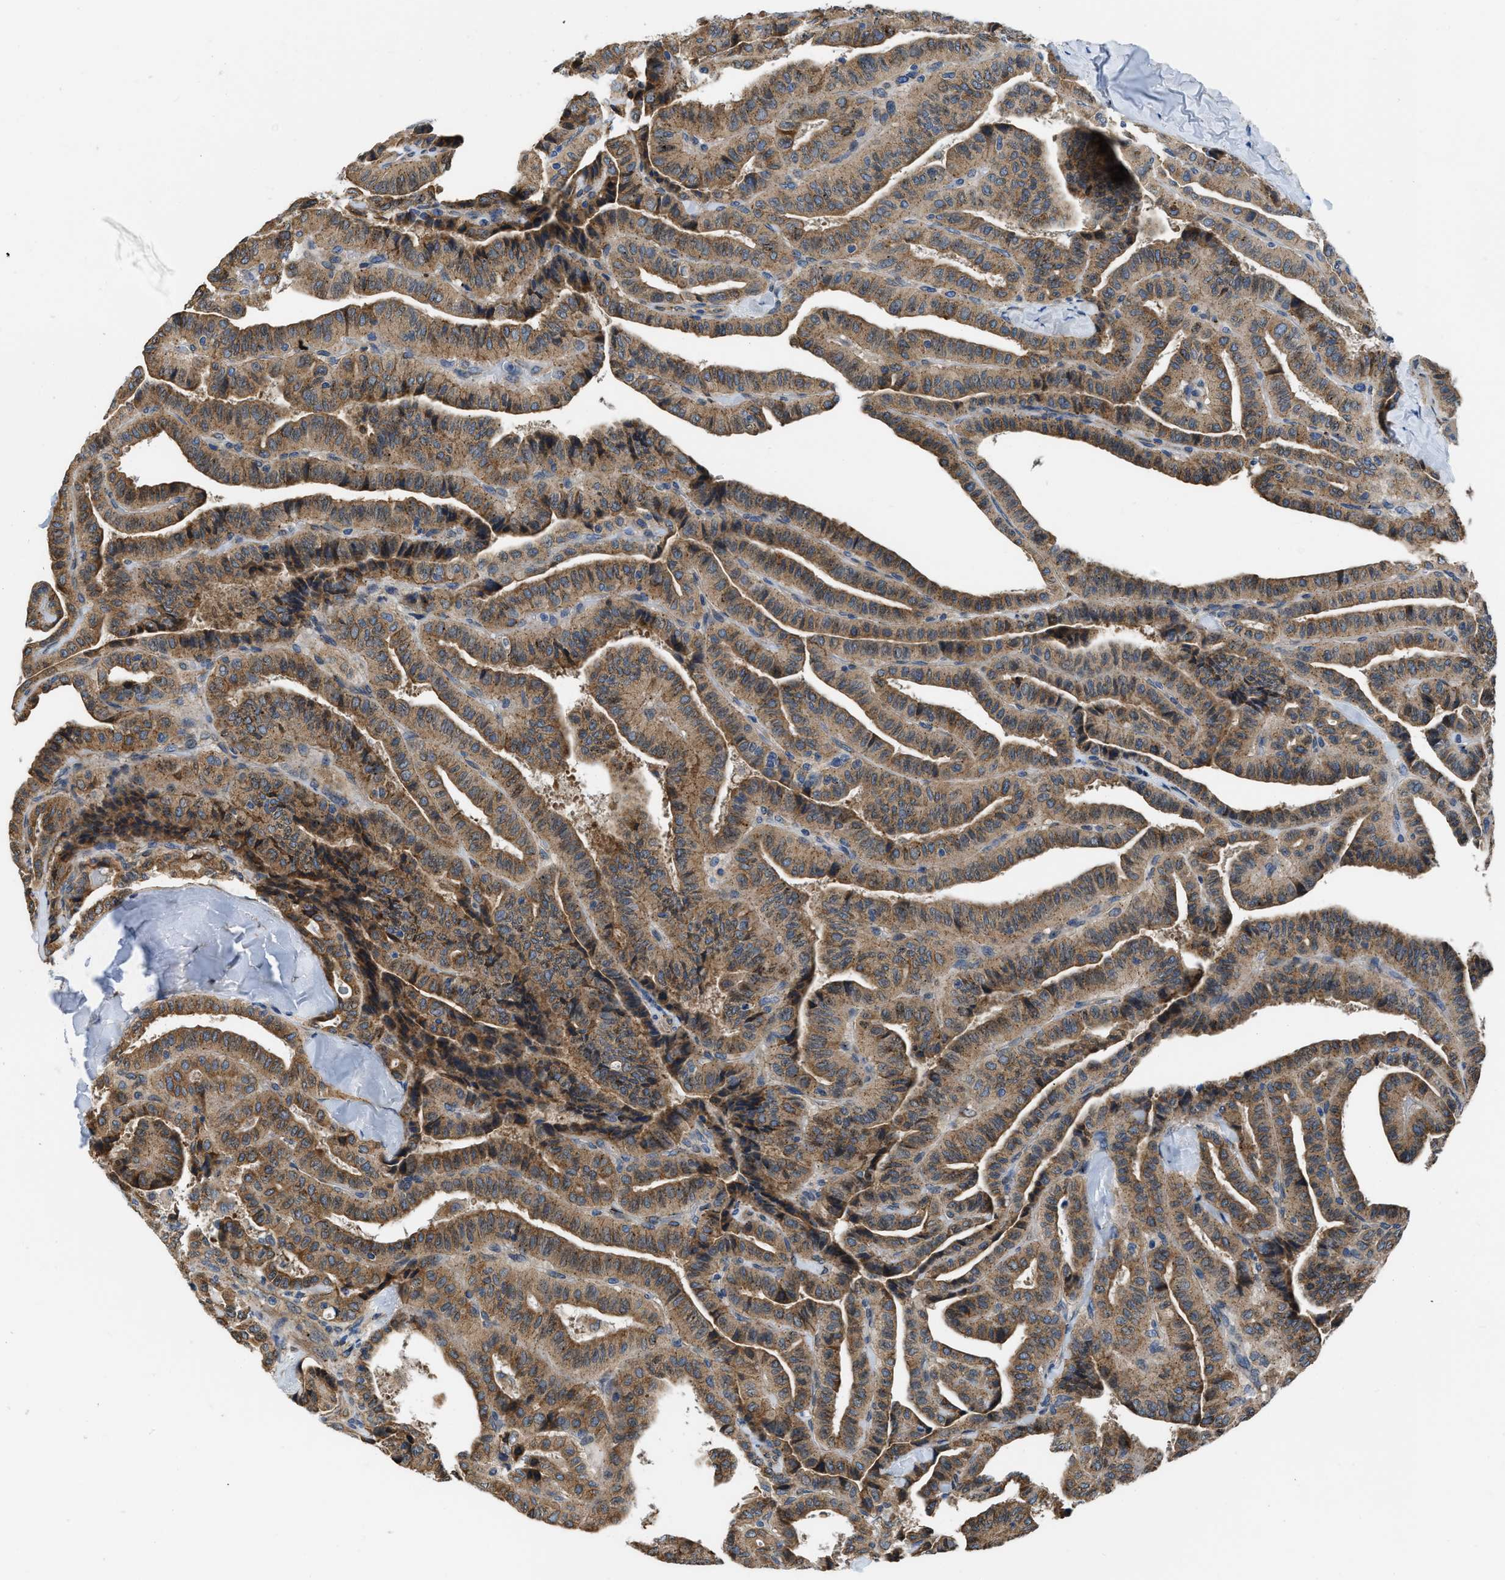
{"staining": {"intensity": "moderate", "quantity": ">75%", "location": "cytoplasmic/membranous"}, "tissue": "thyroid cancer", "cell_type": "Tumor cells", "image_type": "cancer", "snomed": [{"axis": "morphology", "description": "Papillary adenocarcinoma, NOS"}, {"axis": "topography", "description": "Thyroid gland"}], "caption": "Immunohistochemical staining of human thyroid papillary adenocarcinoma displays moderate cytoplasmic/membranous protein positivity in about >75% of tumor cells.", "gene": "ARL6IP5", "patient": {"sex": "male", "age": 77}}